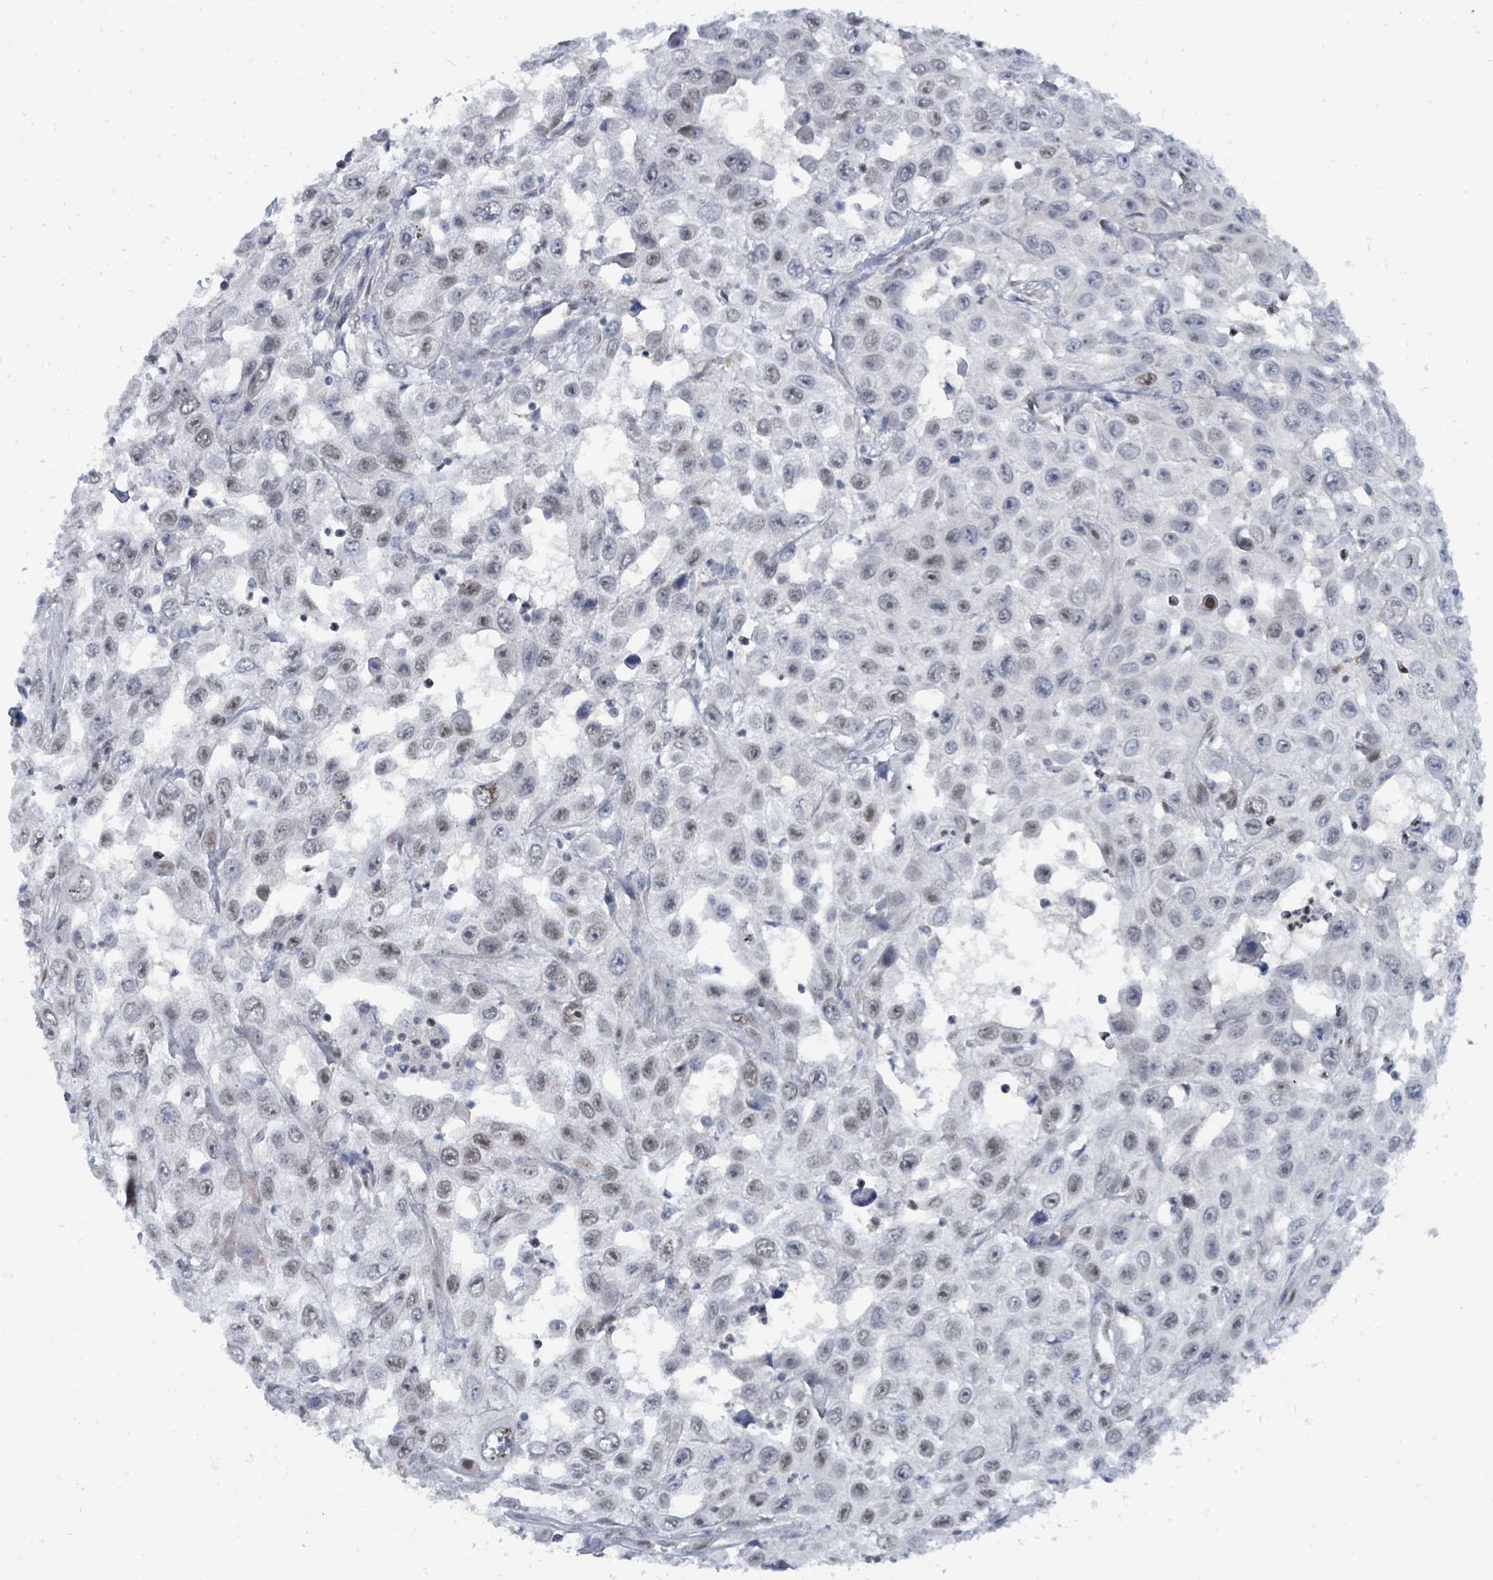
{"staining": {"intensity": "weak", "quantity": "25%-75%", "location": "cytoplasmic/membranous,nuclear"}, "tissue": "skin cancer", "cell_type": "Tumor cells", "image_type": "cancer", "snomed": [{"axis": "morphology", "description": "Squamous cell carcinoma, NOS"}, {"axis": "topography", "description": "Skin"}], "caption": "Immunohistochemical staining of human squamous cell carcinoma (skin) demonstrates low levels of weak cytoplasmic/membranous and nuclear expression in about 25%-75% of tumor cells.", "gene": "SUMO4", "patient": {"sex": "male", "age": 82}}